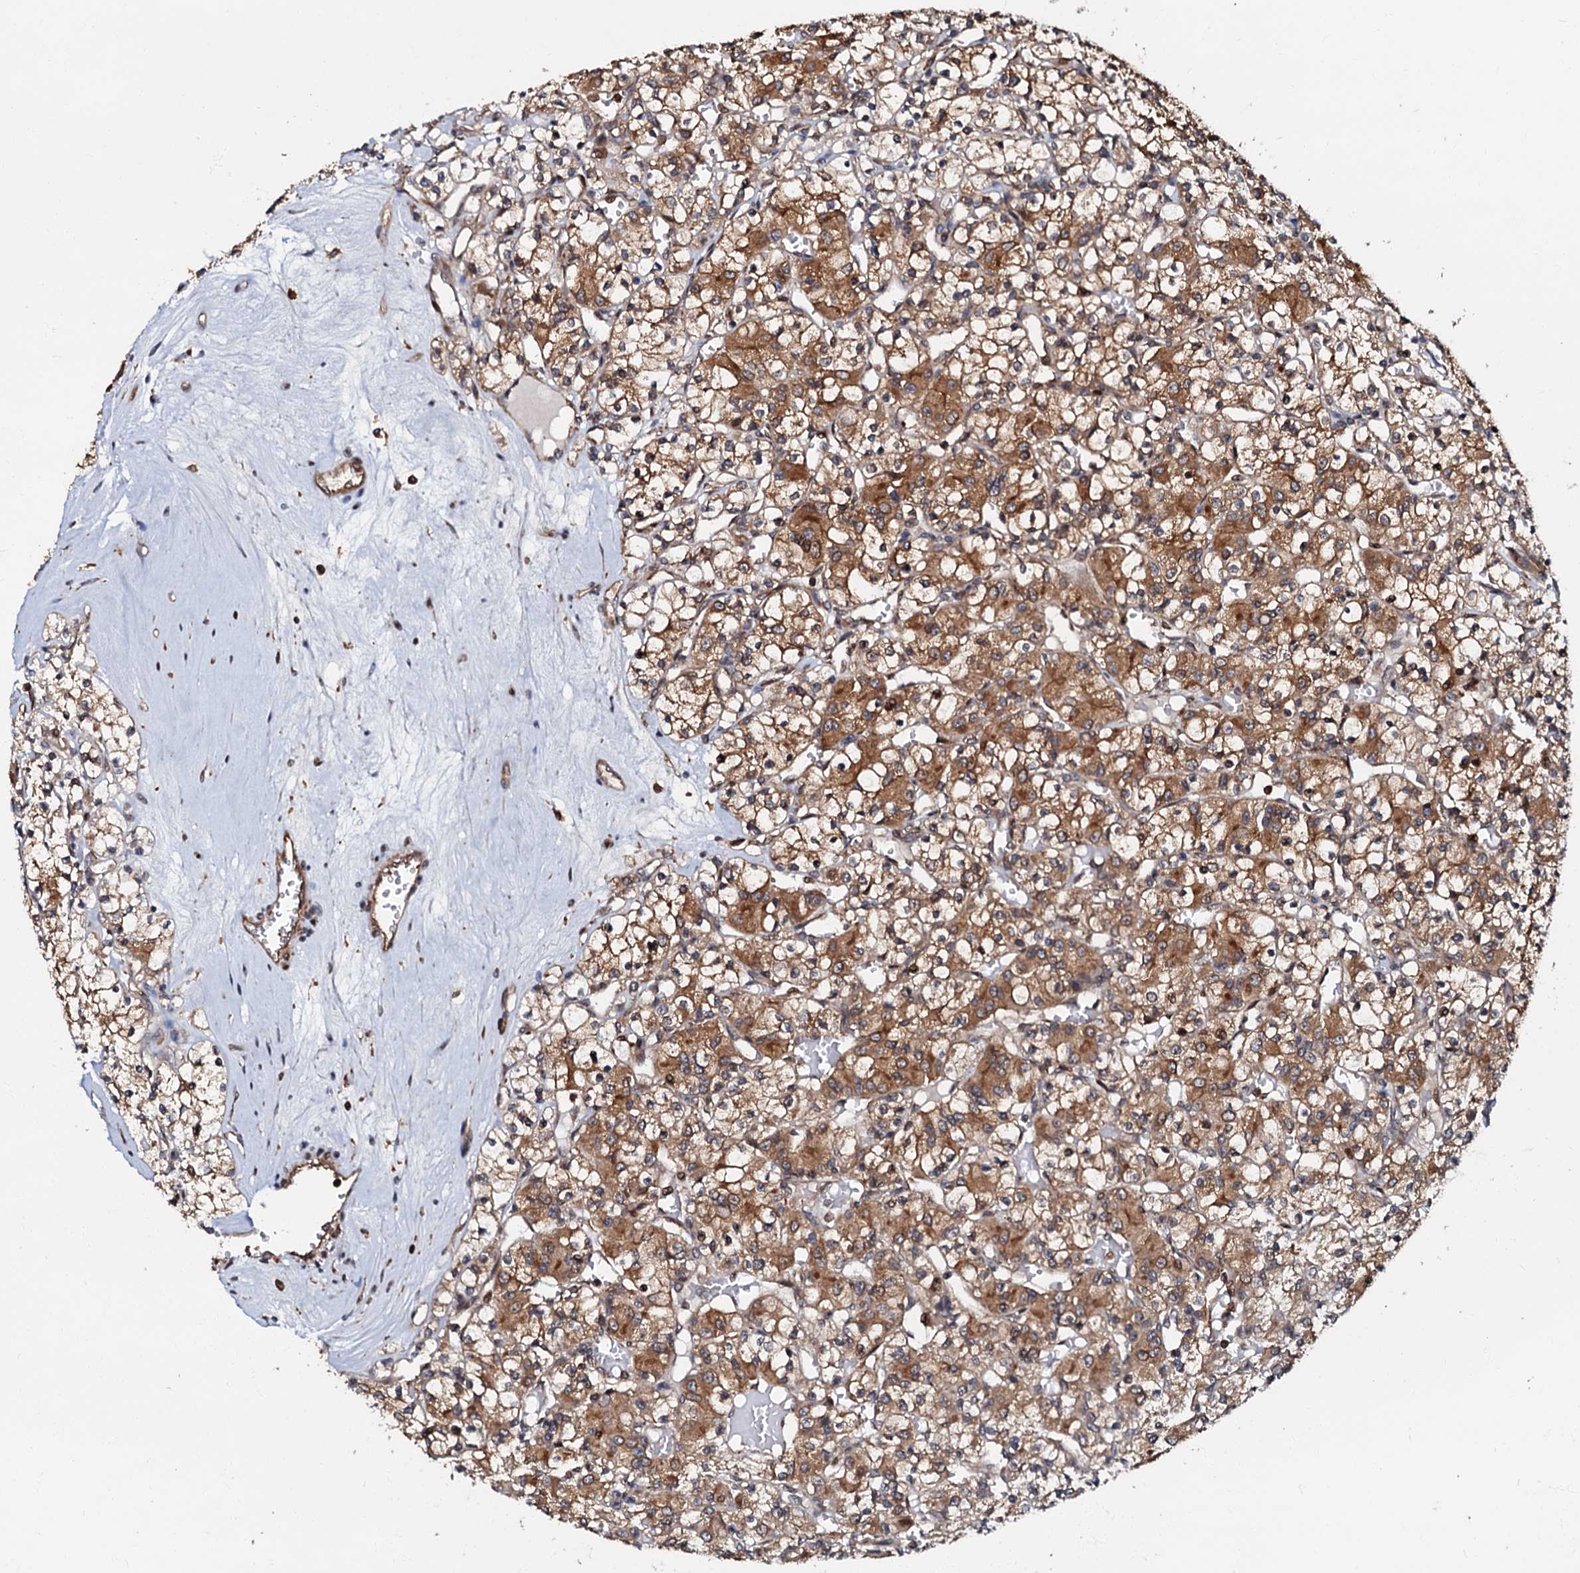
{"staining": {"intensity": "moderate", "quantity": ">75%", "location": "cytoplasmic/membranous"}, "tissue": "renal cancer", "cell_type": "Tumor cells", "image_type": "cancer", "snomed": [{"axis": "morphology", "description": "Adenocarcinoma, NOS"}, {"axis": "topography", "description": "Kidney"}], "caption": "DAB immunohistochemical staining of human renal cancer displays moderate cytoplasmic/membranous protein expression in about >75% of tumor cells. The staining was performed using DAB (3,3'-diaminobenzidine) to visualize the protein expression in brown, while the nuclei were stained in blue with hematoxylin (Magnification: 20x).", "gene": "OSBP", "patient": {"sex": "female", "age": 59}}